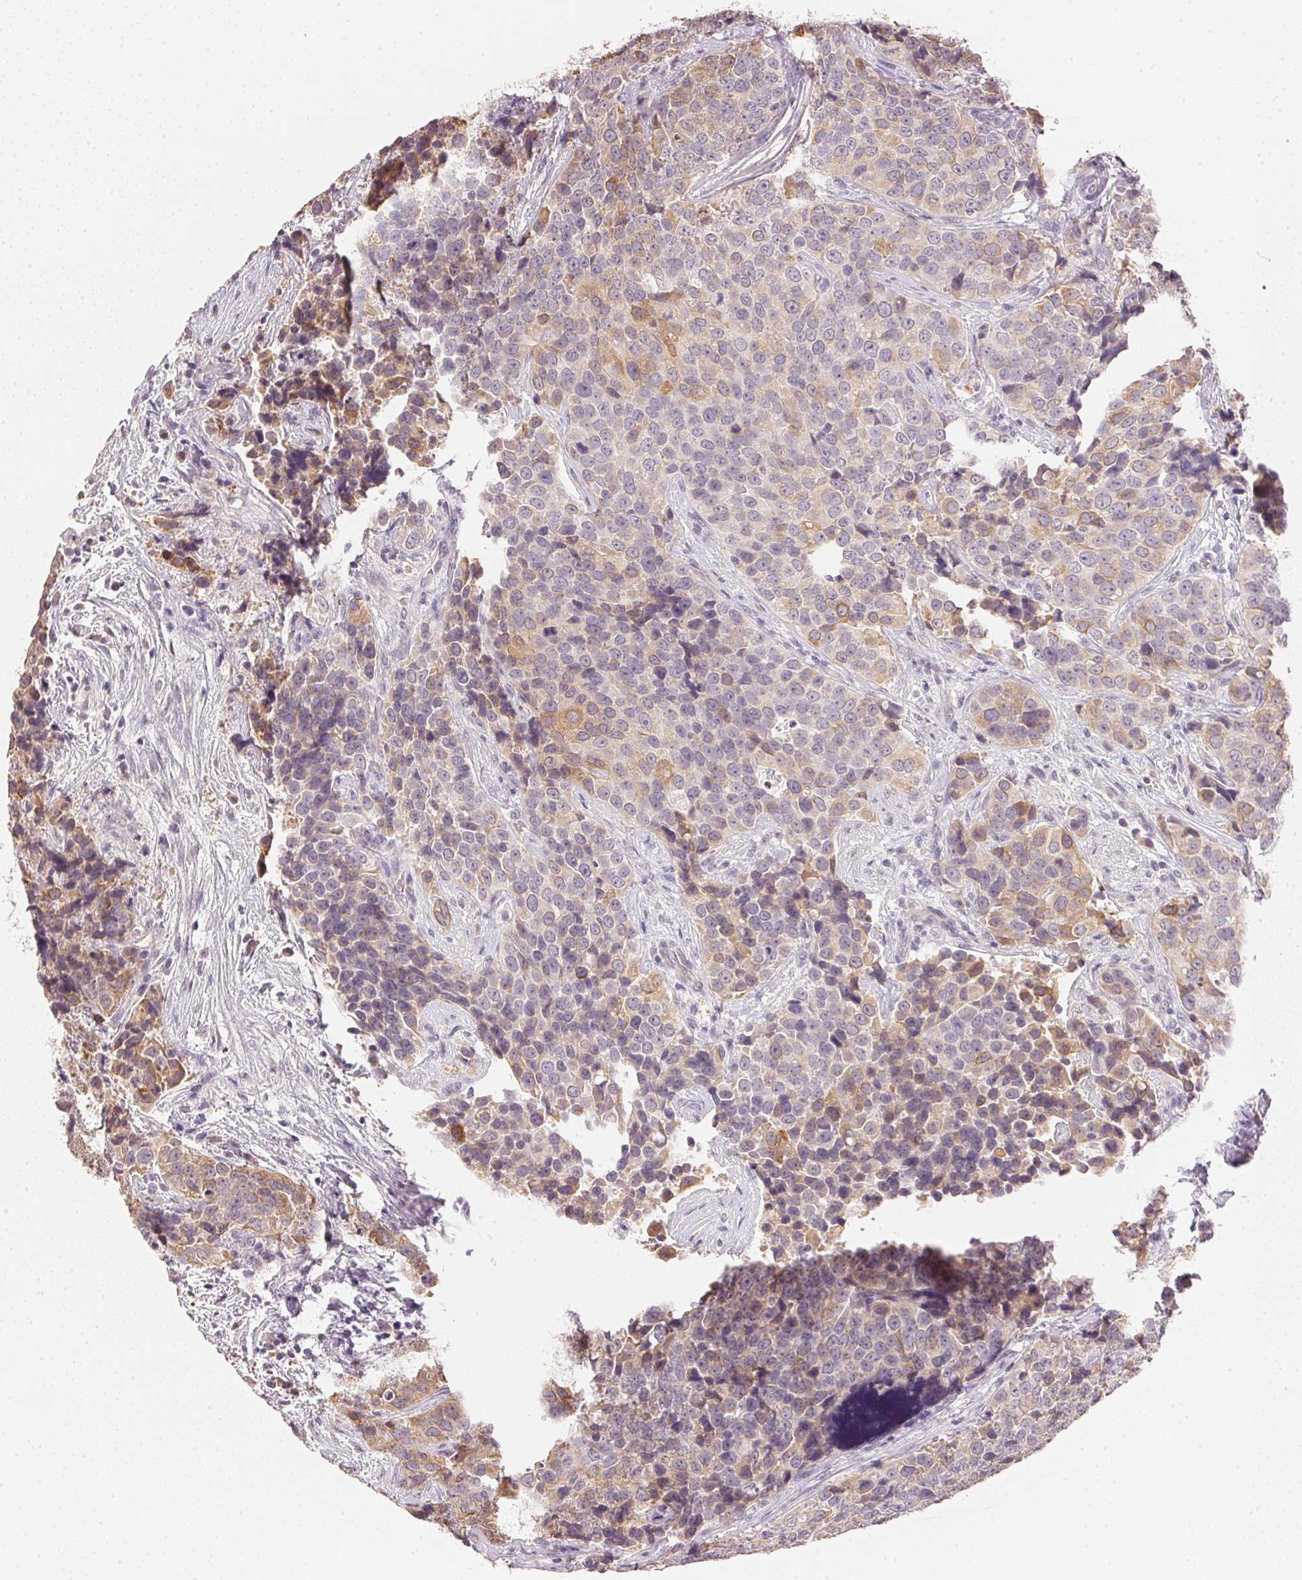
{"staining": {"intensity": "weak", "quantity": "25%-75%", "location": "cytoplasmic/membranous"}, "tissue": "urothelial cancer", "cell_type": "Tumor cells", "image_type": "cancer", "snomed": [{"axis": "morphology", "description": "Urothelial carcinoma, NOS"}, {"axis": "topography", "description": "Urinary bladder"}], "caption": "Urothelial cancer stained with IHC displays weak cytoplasmic/membranous staining in approximately 25%-75% of tumor cells. The staining was performed using DAB, with brown indicating positive protein expression. Nuclei are stained blue with hematoxylin.", "gene": "DHCR24", "patient": {"sex": "male", "age": 52}}